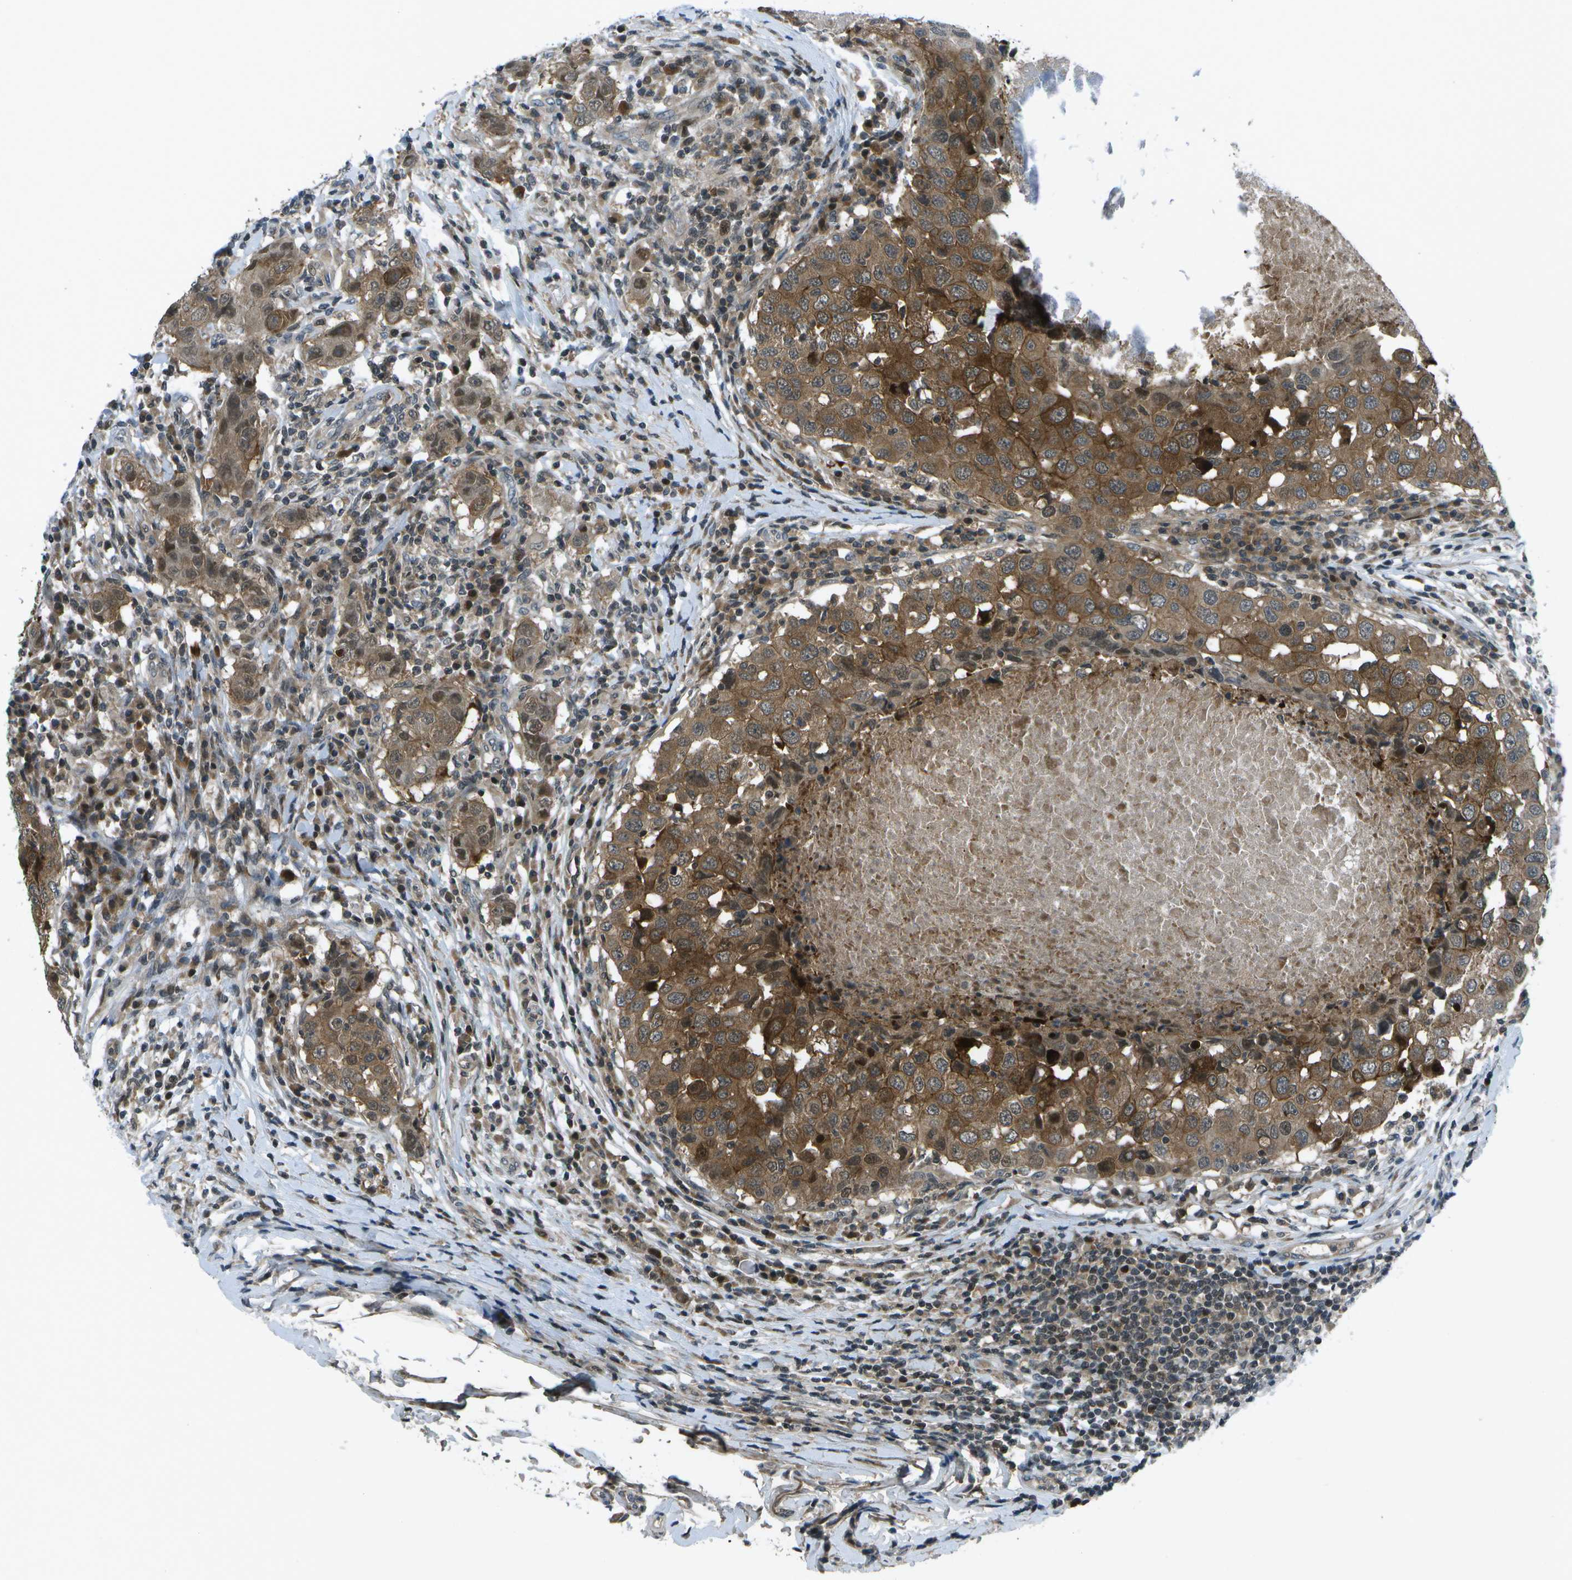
{"staining": {"intensity": "moderate", "quantity": ">75%", "location": "cytoplasmic/membranous"}, "tissue": "breast cancer", "cell_type": "Tumor cells", "image_type": "cancer", "snomed": [{"axis": "morphology", "description": "Duct carcinoma"}, {"axis": "topography", "description": "Breast"}], "caption": "DAB immunohistochemical staining of human invasive ductal carcinoma (breast) demonstrates moderate cytoplasmic/membranous protein positivity in approximately >75% of tumor cells. (DAB (3,3'-diaminobenzidine) IHC with brightfield microscopy, high magnification).", "gene": "TMEM19", "patient": {"sex": "female", "age": 27}}